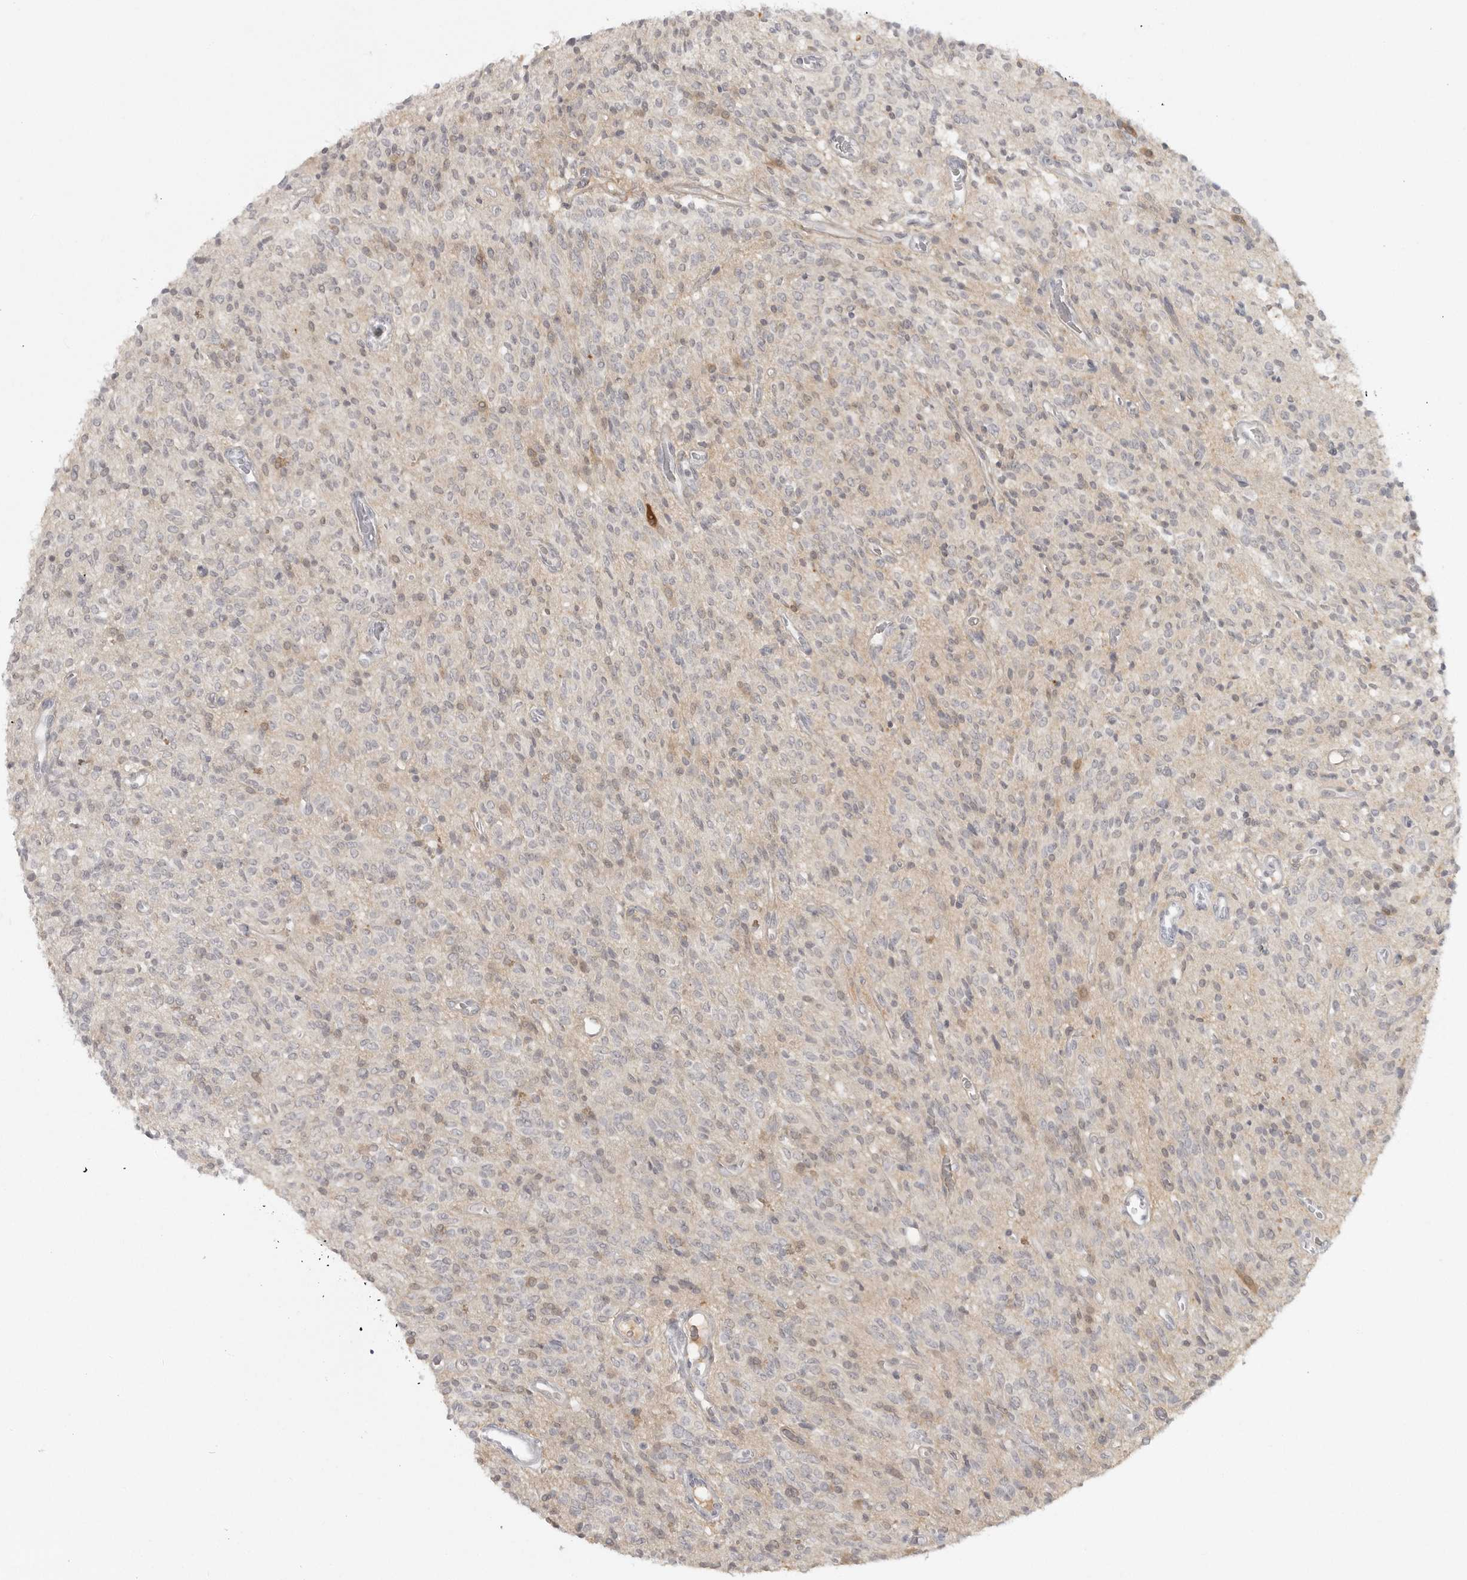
{"staining": {"intensity": "weak", "quantity": "<25%", "location": "cytoplasmic/membranous"}, "tissue": "glioma", "cell_type": "Tumor cells", "image_type": "cancer", "snomed": [{"axis": "morphology", "description": "Glioma, malignant, High grade"}, {"axis": "topography", "description": "Brain"}], "caption": "Immunohistochemical staining of malignant glioma (high-grade) shows no significant staining in tumor cells.", "gene": "TCTN3", "patient": {"sex": "male", "age": 34}}